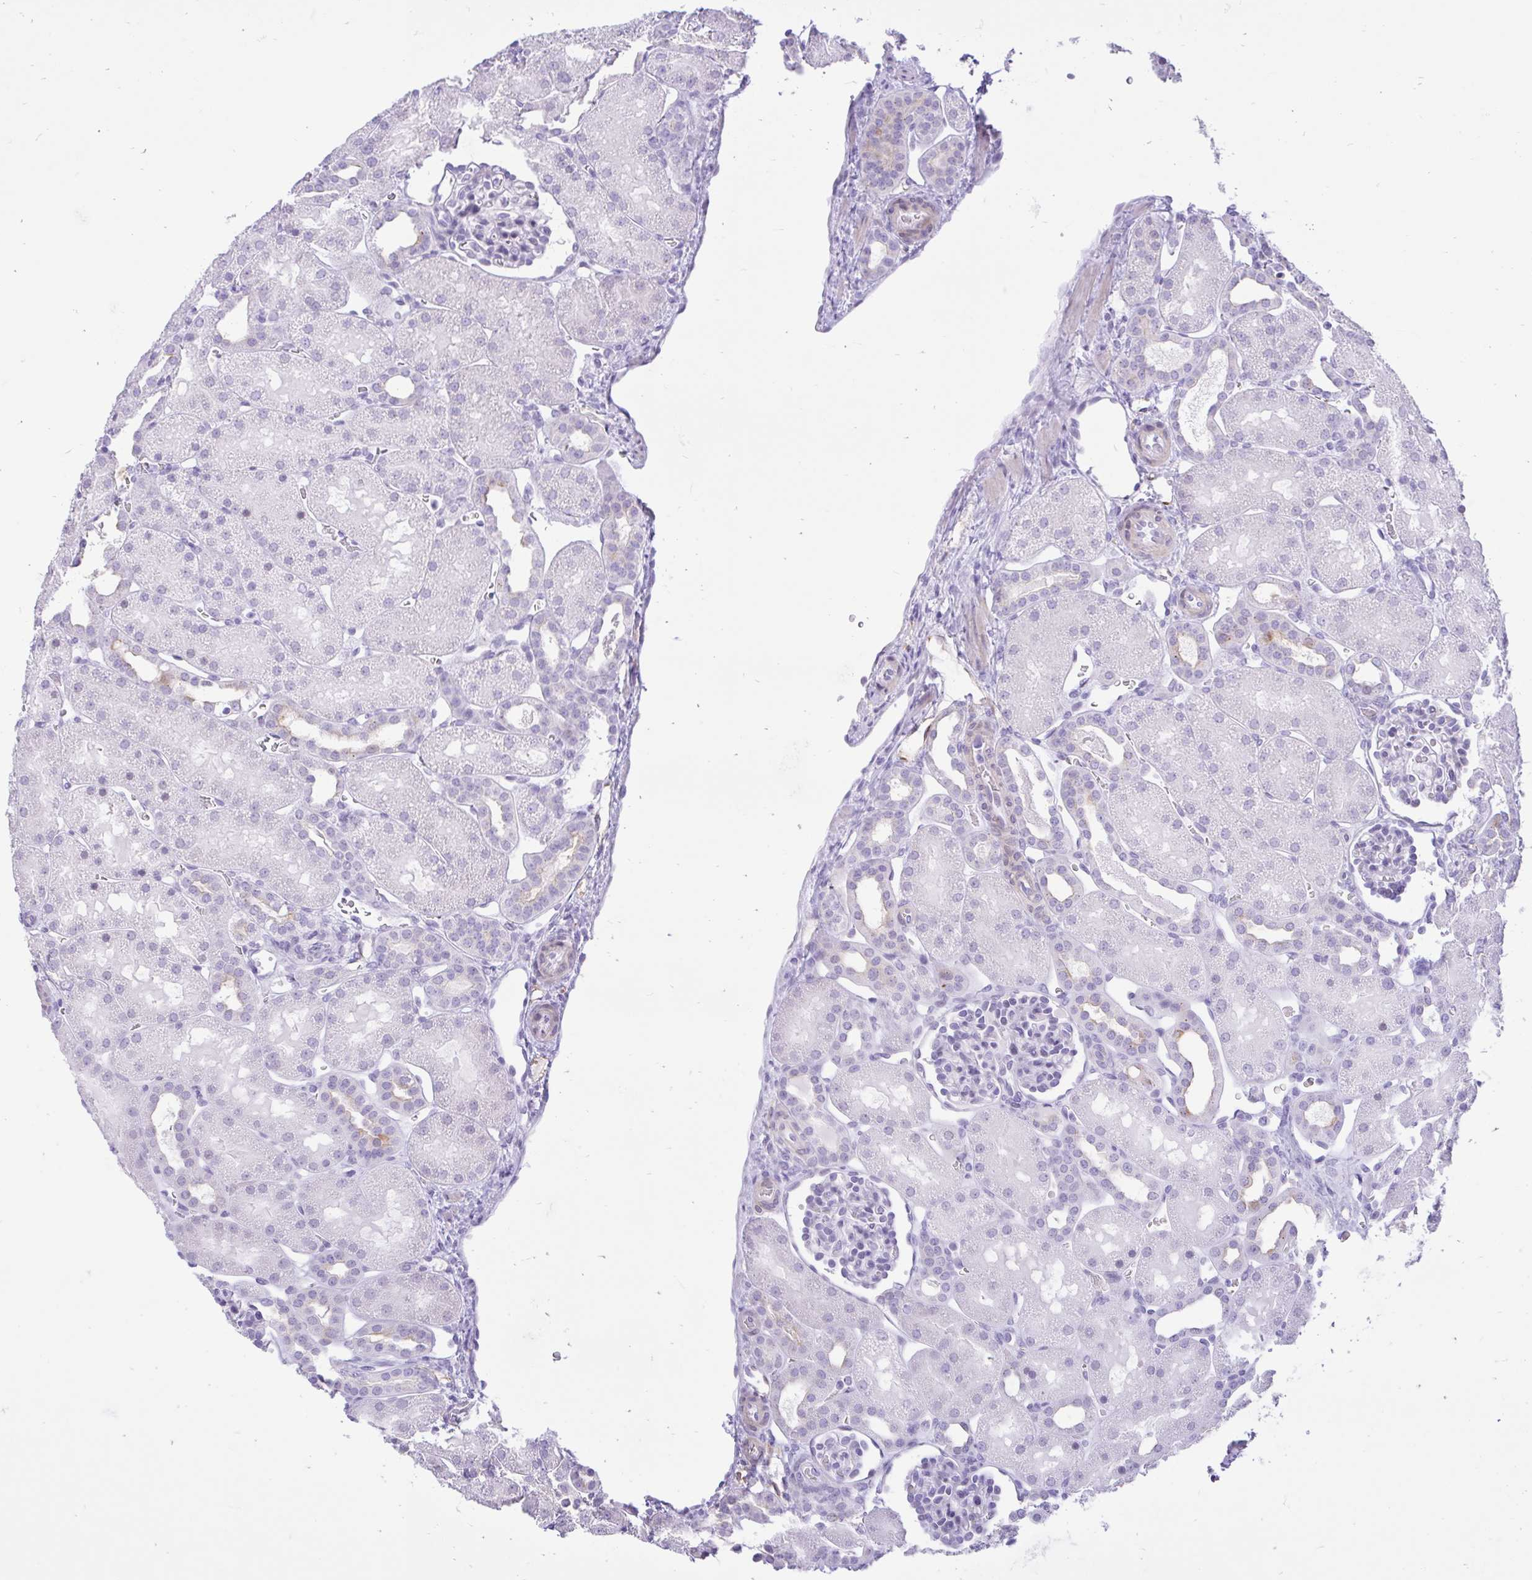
{"staining": {"intensity": "negative", "quantity": "none", "location": "none"}, "tissue": "kidney", "cell_type": "Cells in glomeruli", "image_type": "normal", "snomed": [{"axis": "morphology", "description": "Normal tissue, NOS"}, {"axis": "topography", "description": "Kidney"}], "caption": "Cells in glomeruli show no significant positivity in unremarkable kidney. (DAB immunohistochemistry, high magnification).", "gene": "REEP1", "patient": {"sex": "male", "age": 2}}